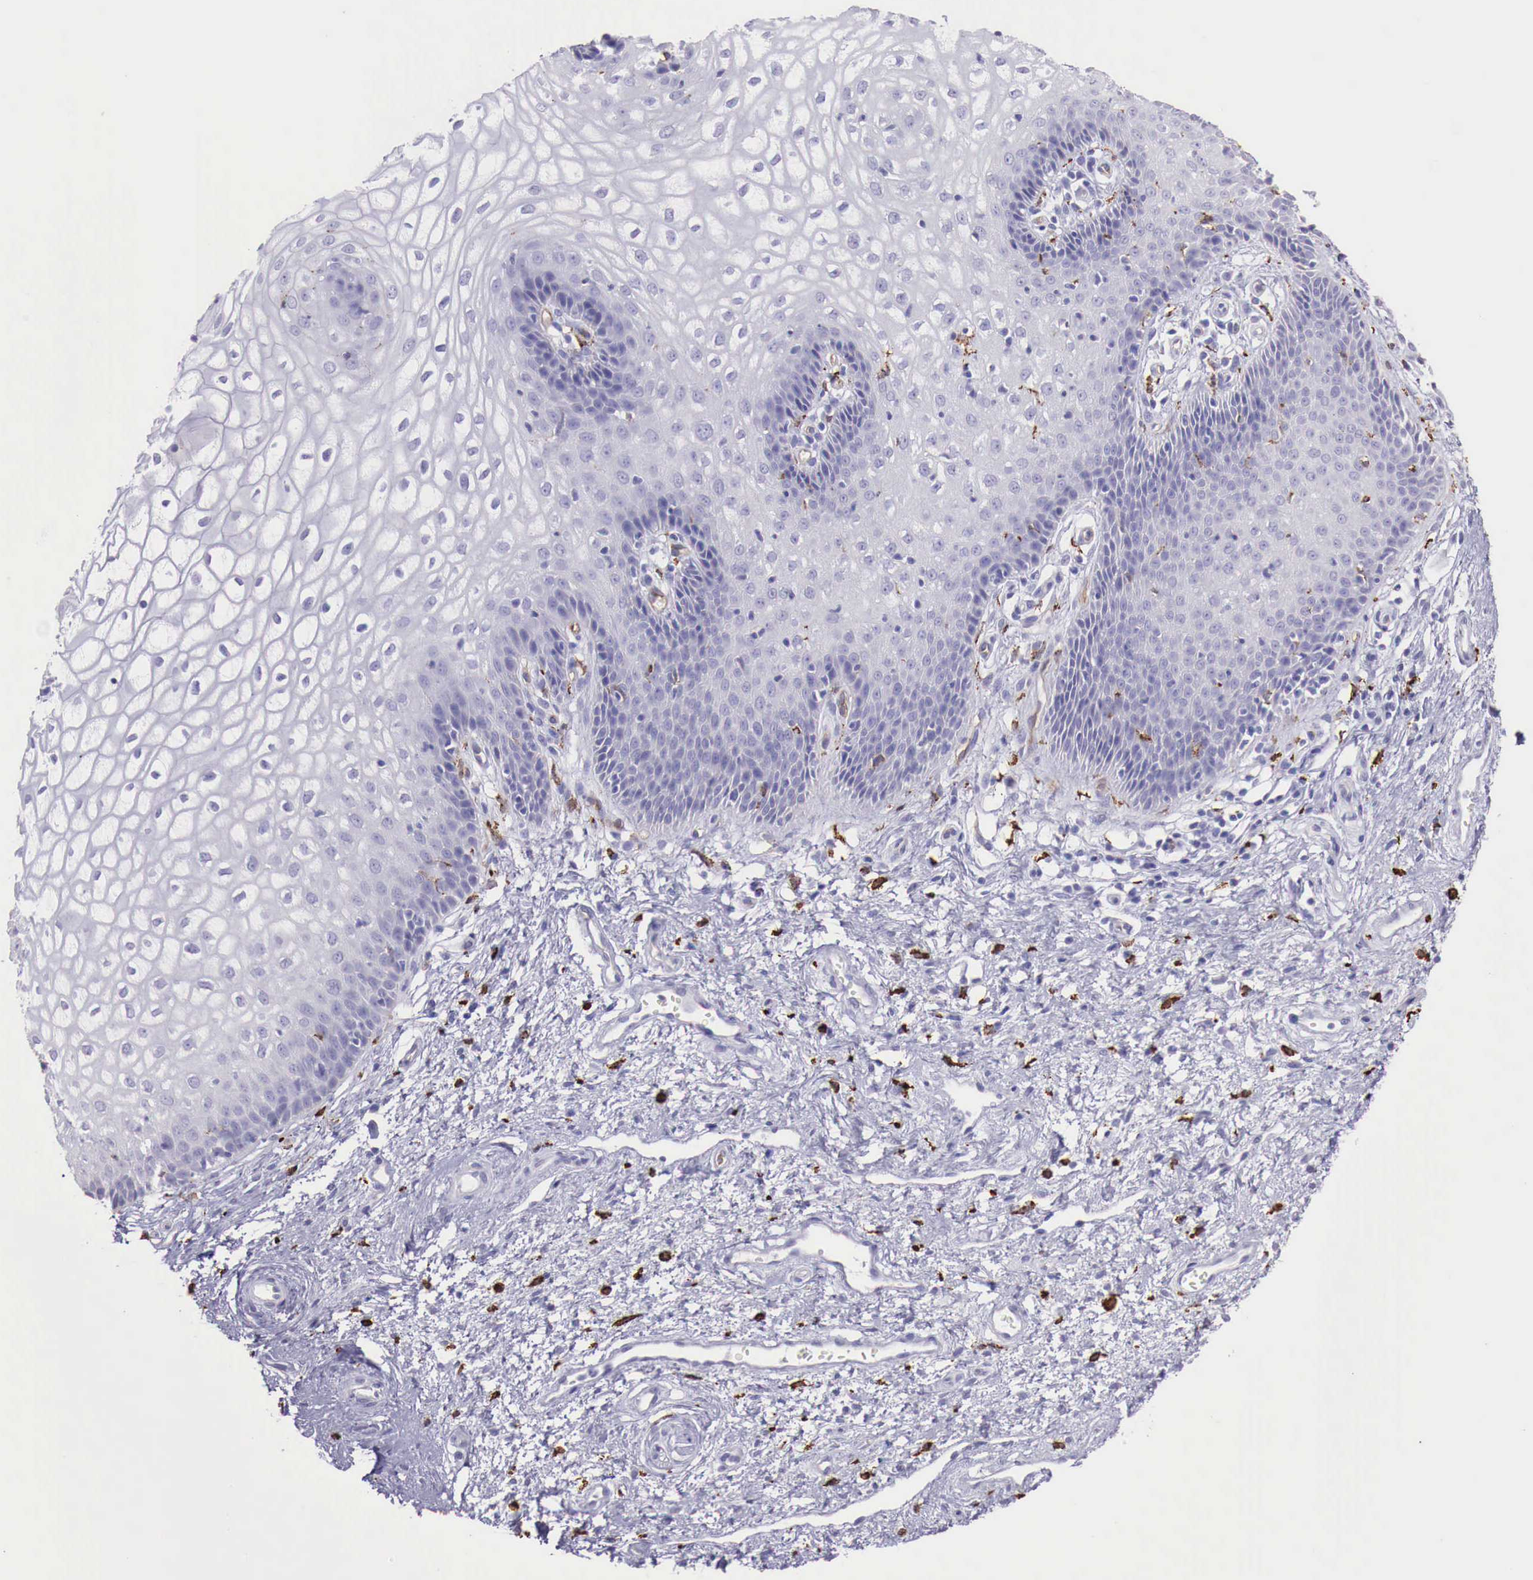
{"staining": {"intensity": "negative", "quantity": "none", "location": "none"}, "tissue": "vagina", "cell_type": "Squamous epithelial cells", "image_type": "normal", "snomed": [{"axis": "morphology", "description": "Normal tissue, NOS"}, {"axis": "topography", "description": "Vagina"}], "caption": "Immunohistochemistry of normal vagina demonstrates no staining in squamous epithelial cells. The staining is performed using DAB brown chromogen with nuclei counter-stained in using hematoxylin.", "gene": "MSR1", "patient": {"sex": "female", "age": 34}}